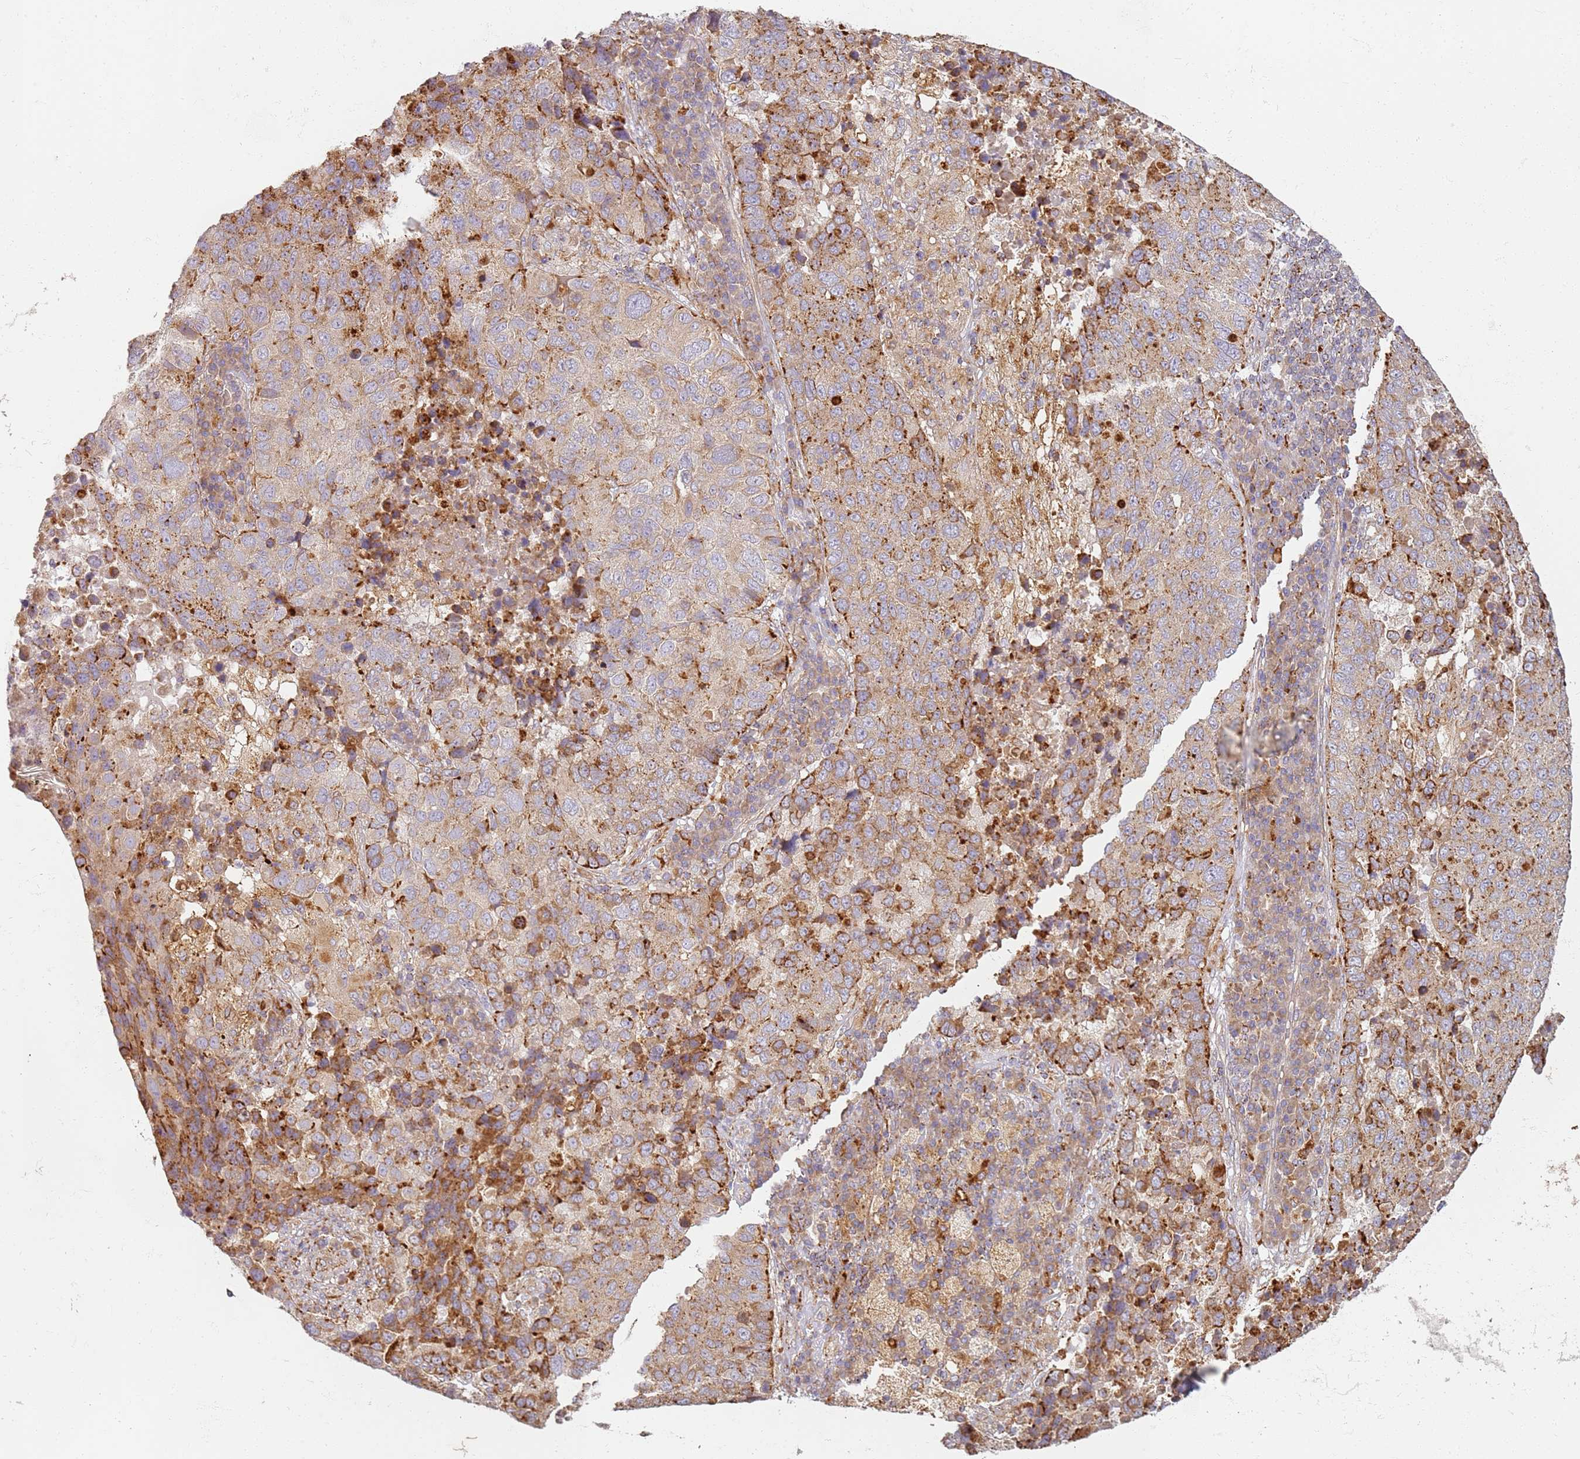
{"staining": {"intensity": "moderate", "quantity": ">75%", "location": "cytoplasmic/membranous"}, "tissue": "lung cancer", "cell_type": "Tumor cells", "image_type": "cancer", "snomed": [{"axis": "morphology", "description": "Squamous cell carcinoma, NOS"}, {"axis": "topography", "description": "Lung"}], "caption": "Squamous cell carcinoma (lung) tissue reveals moderate cytoplasmic/membranous positivity in approximately >75% of tumor cells, visualized by immunohistochemistry.", "gene": "PROKR2", "patient": {"sex": "male", "age": 73}}